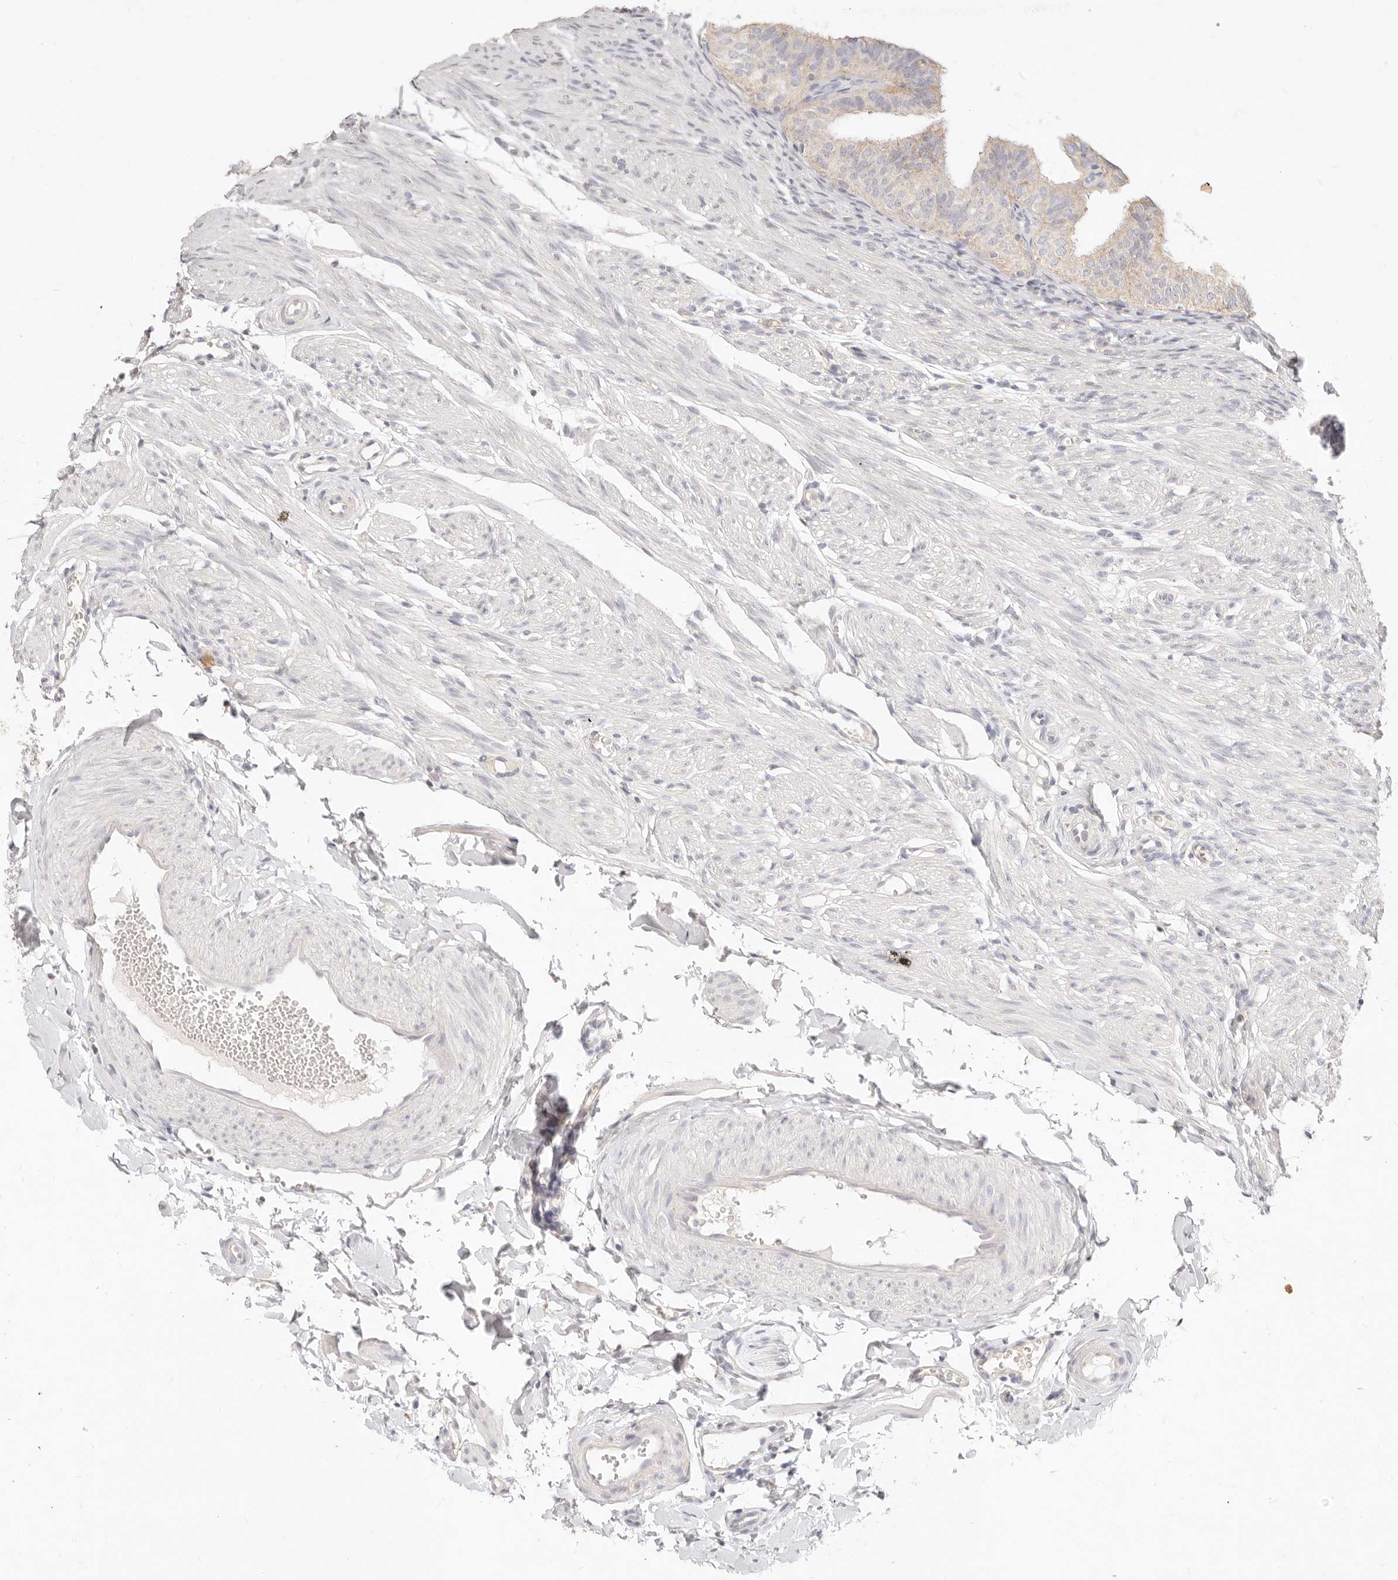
{"staining": {"intensity": "weak", "quantity": "25%-75%", "location": "cytoplasmic/membranous"}, "tissue": "fallopian tube", "cell_type": "Glandular cells", "image_type": "normal", "snomed": [{"axis": "morphology", "description": "Normal tissue, NOS"}, {"axis": "topography", "description": "Fallopian tube"}], "caption": "Protein expression analysis of normal human fallopian tube reveals weak cytoplasmic/membranous staining in about 25%-75% of glandular cells. (DAB = brown stain, brightfield microscopy at high magnification).", "gene": "ACOX1", "patient": {"sex": "female", "age": 35}}